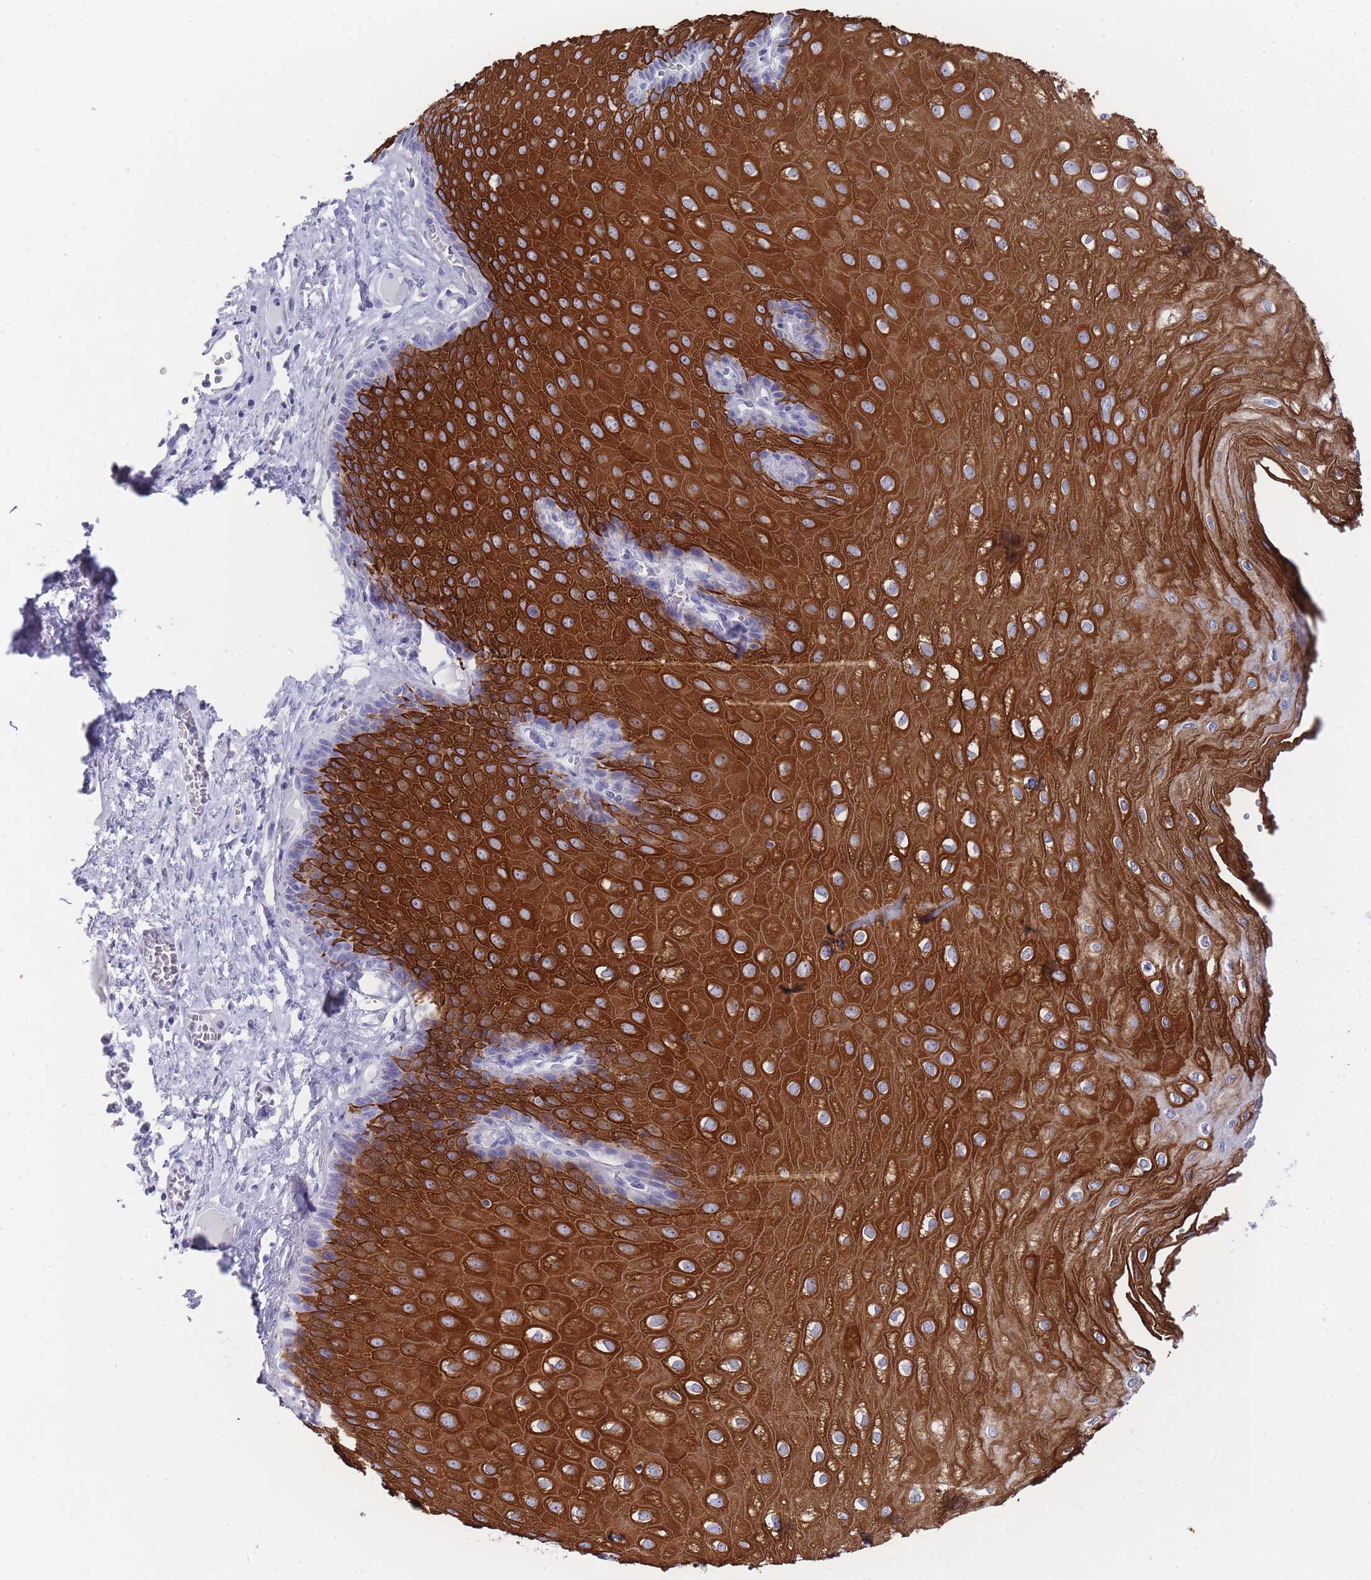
{"staining": {"intensity": "strong", "quantity": "25%-75%", "location": "cytoplasmic/membranous"}, "tissue": "esophagus", "cell_type": "Squamous epithelial cells", "image_type": "normal", "snomed": [{"axis": "morphology", "description": "Normal tissue, NOS"}, {"axis": "topography", "description": "Esophagus"}], "caption": "IHC histopathology image of normal esophagus: esophagus stained using immunohistochemistry displays high levels of strong protein expression localized specifically in the cytoplasmic/membranous of squamous epithelial cells, appearing as a cytoplasmic/membranous brown color.", "gene": "RAB2B", "patient": {"sex": "male", "age": 60}}